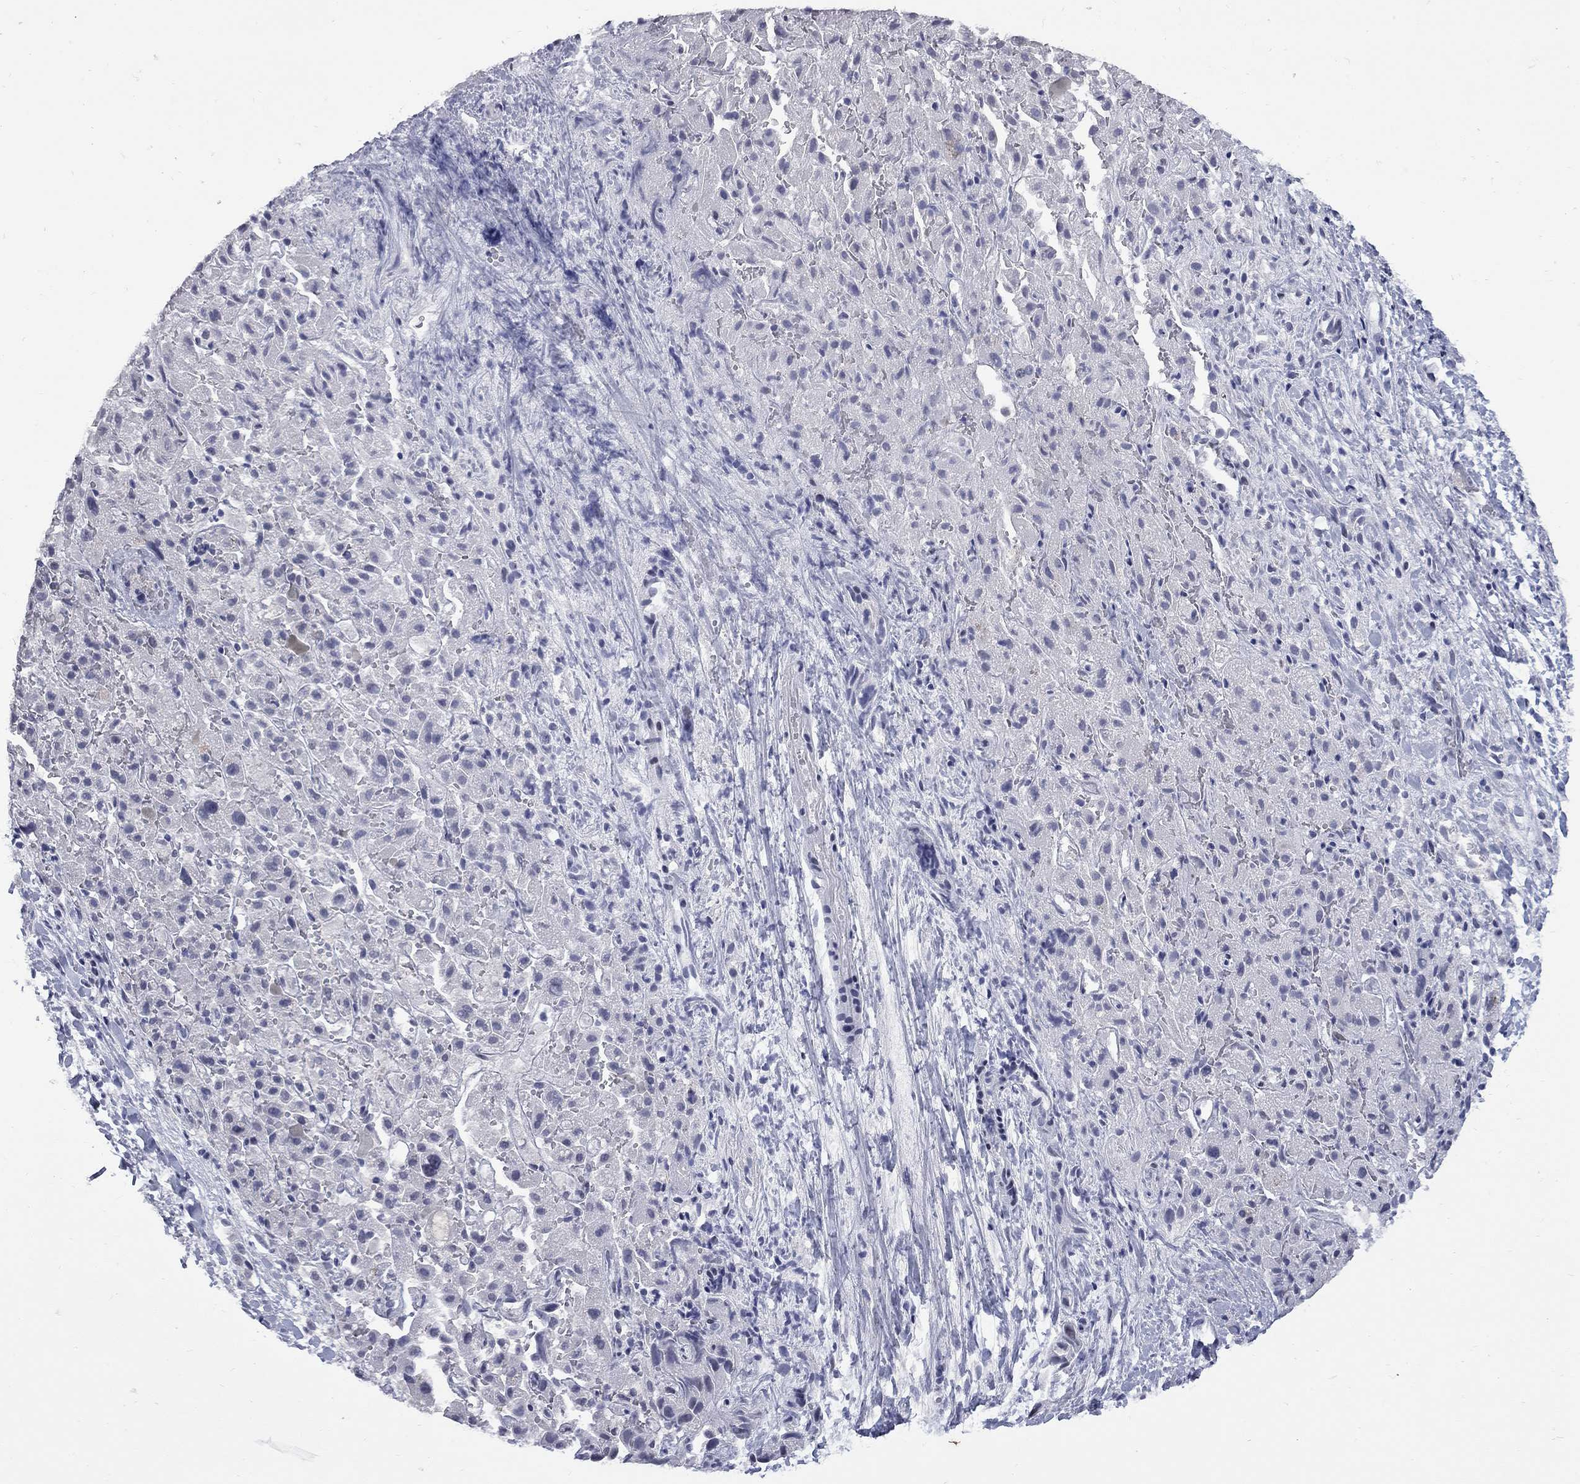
{"staining": {"intensity": "negative", "quantity": "none", "location": "none"}, "tissue": "liver cancer", "cell_type": "Tumor cells", "image_type": "cancer", "snomed": [{"axis": "morphology", "description": "Cholangiocarcinoma"}, {"axis": "topography", "description": "Liver"}], "caption": "High magnification brightfield microscopy of liver cancer (cholangiocarcinoma) stained with DAB (3,3'-diaminobenzidine) (brown) and counterstained with hematoxylin (blue): tumor cells show no significant staining.", "gene": "ZNF154", "patient": {"sex": "female", "age": 52}}